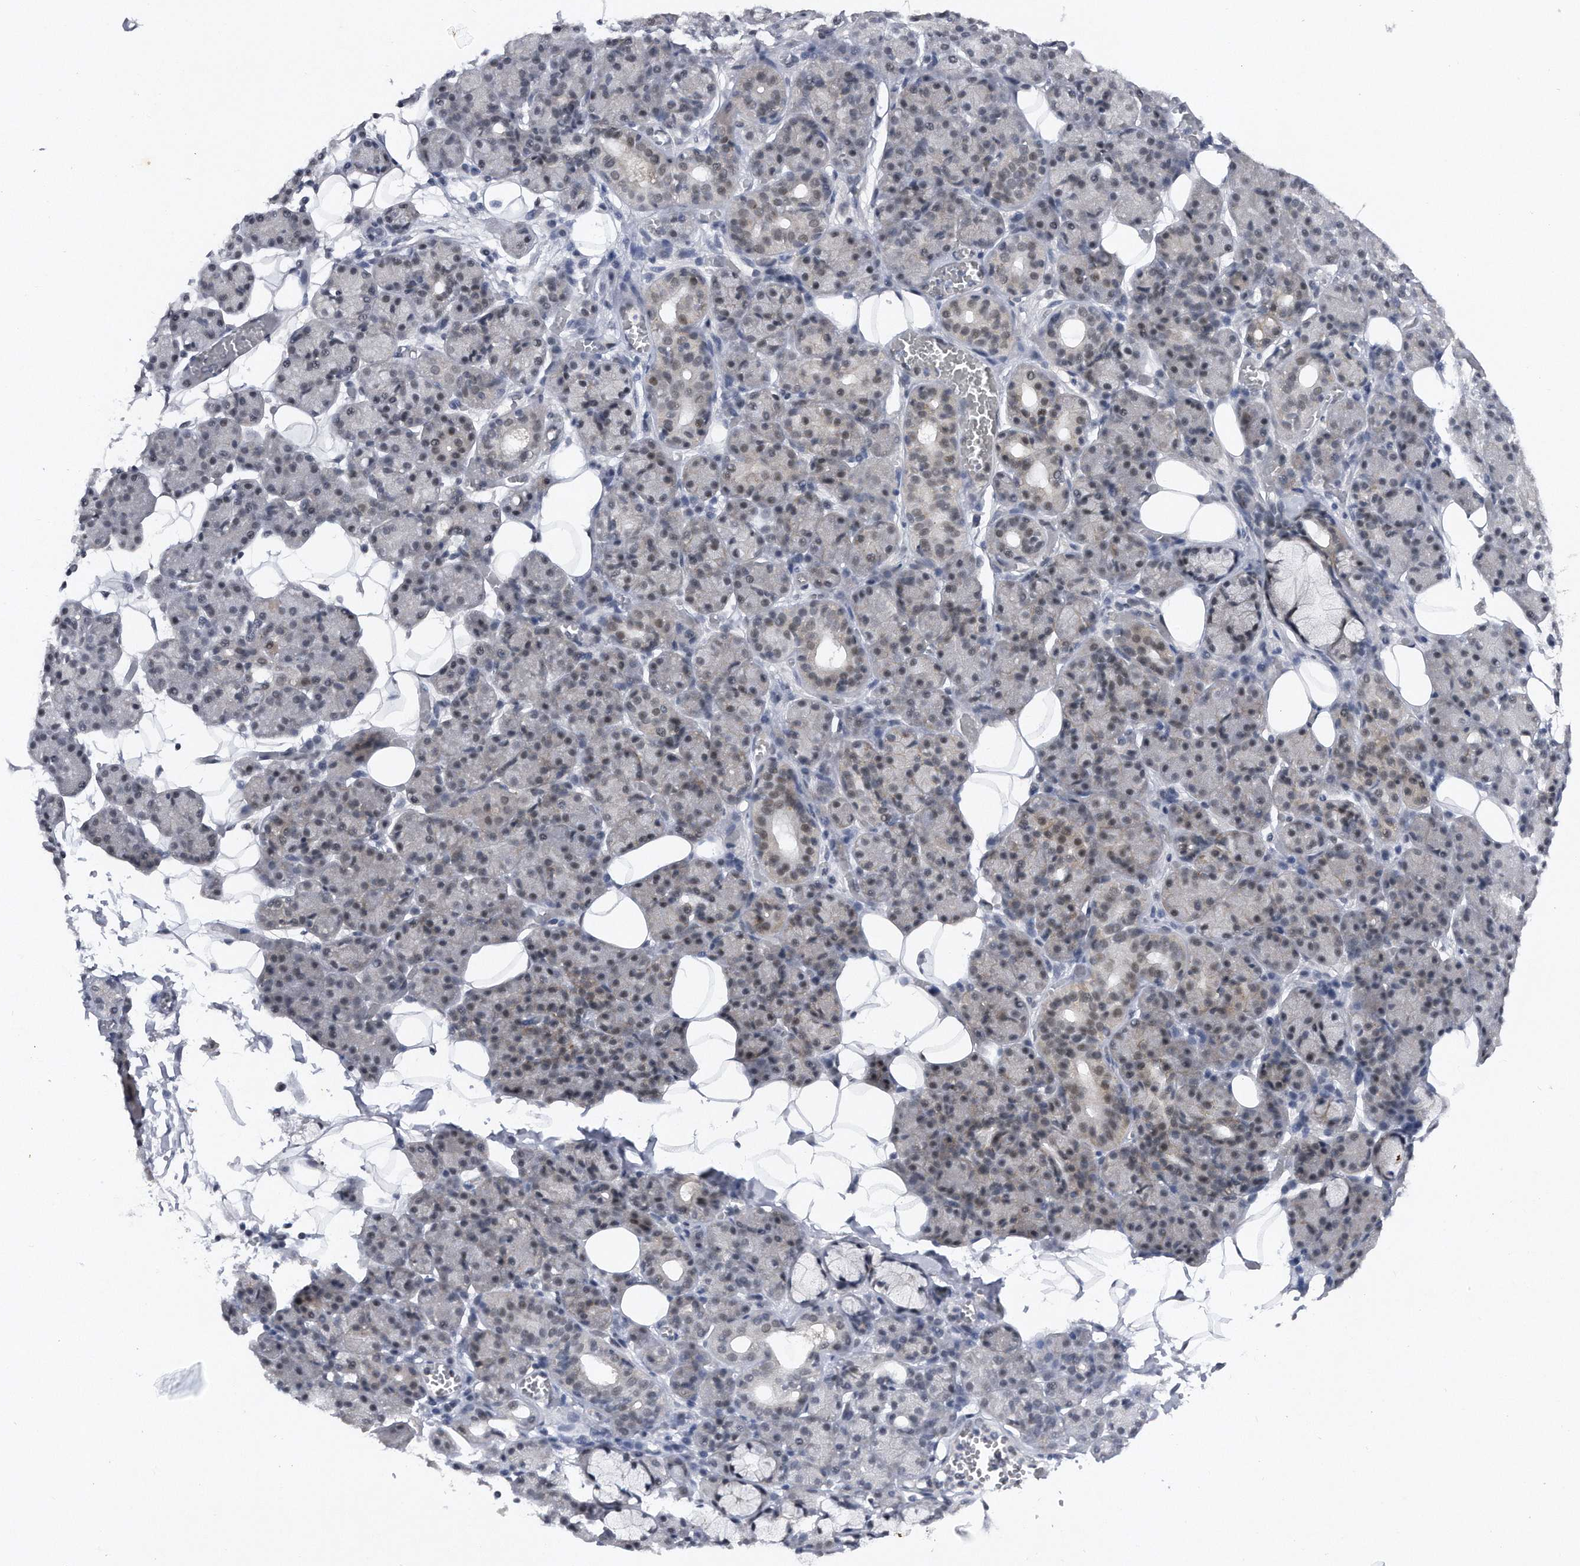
{"staining": {"intensity": "weak", "quantity": "<25%", "location": "nuclear"}, "tissue": "salivary gland", "cell_type": "Glandular cells", "image_type": "normal", "snomed": [{"axis": "morphology", "description": "Normal tissue, NOS"}, {"axis": "topography", "description": "Salivary gland"}], "caption": "A high-resolution photomicrograph shows immunohistochemistry (IHC) staining of unremarkable salivary gland, which reveals no significant expression in glandular cells.", "gene": "VIRMA", "patient": {"sex": "male", "age": 63}}